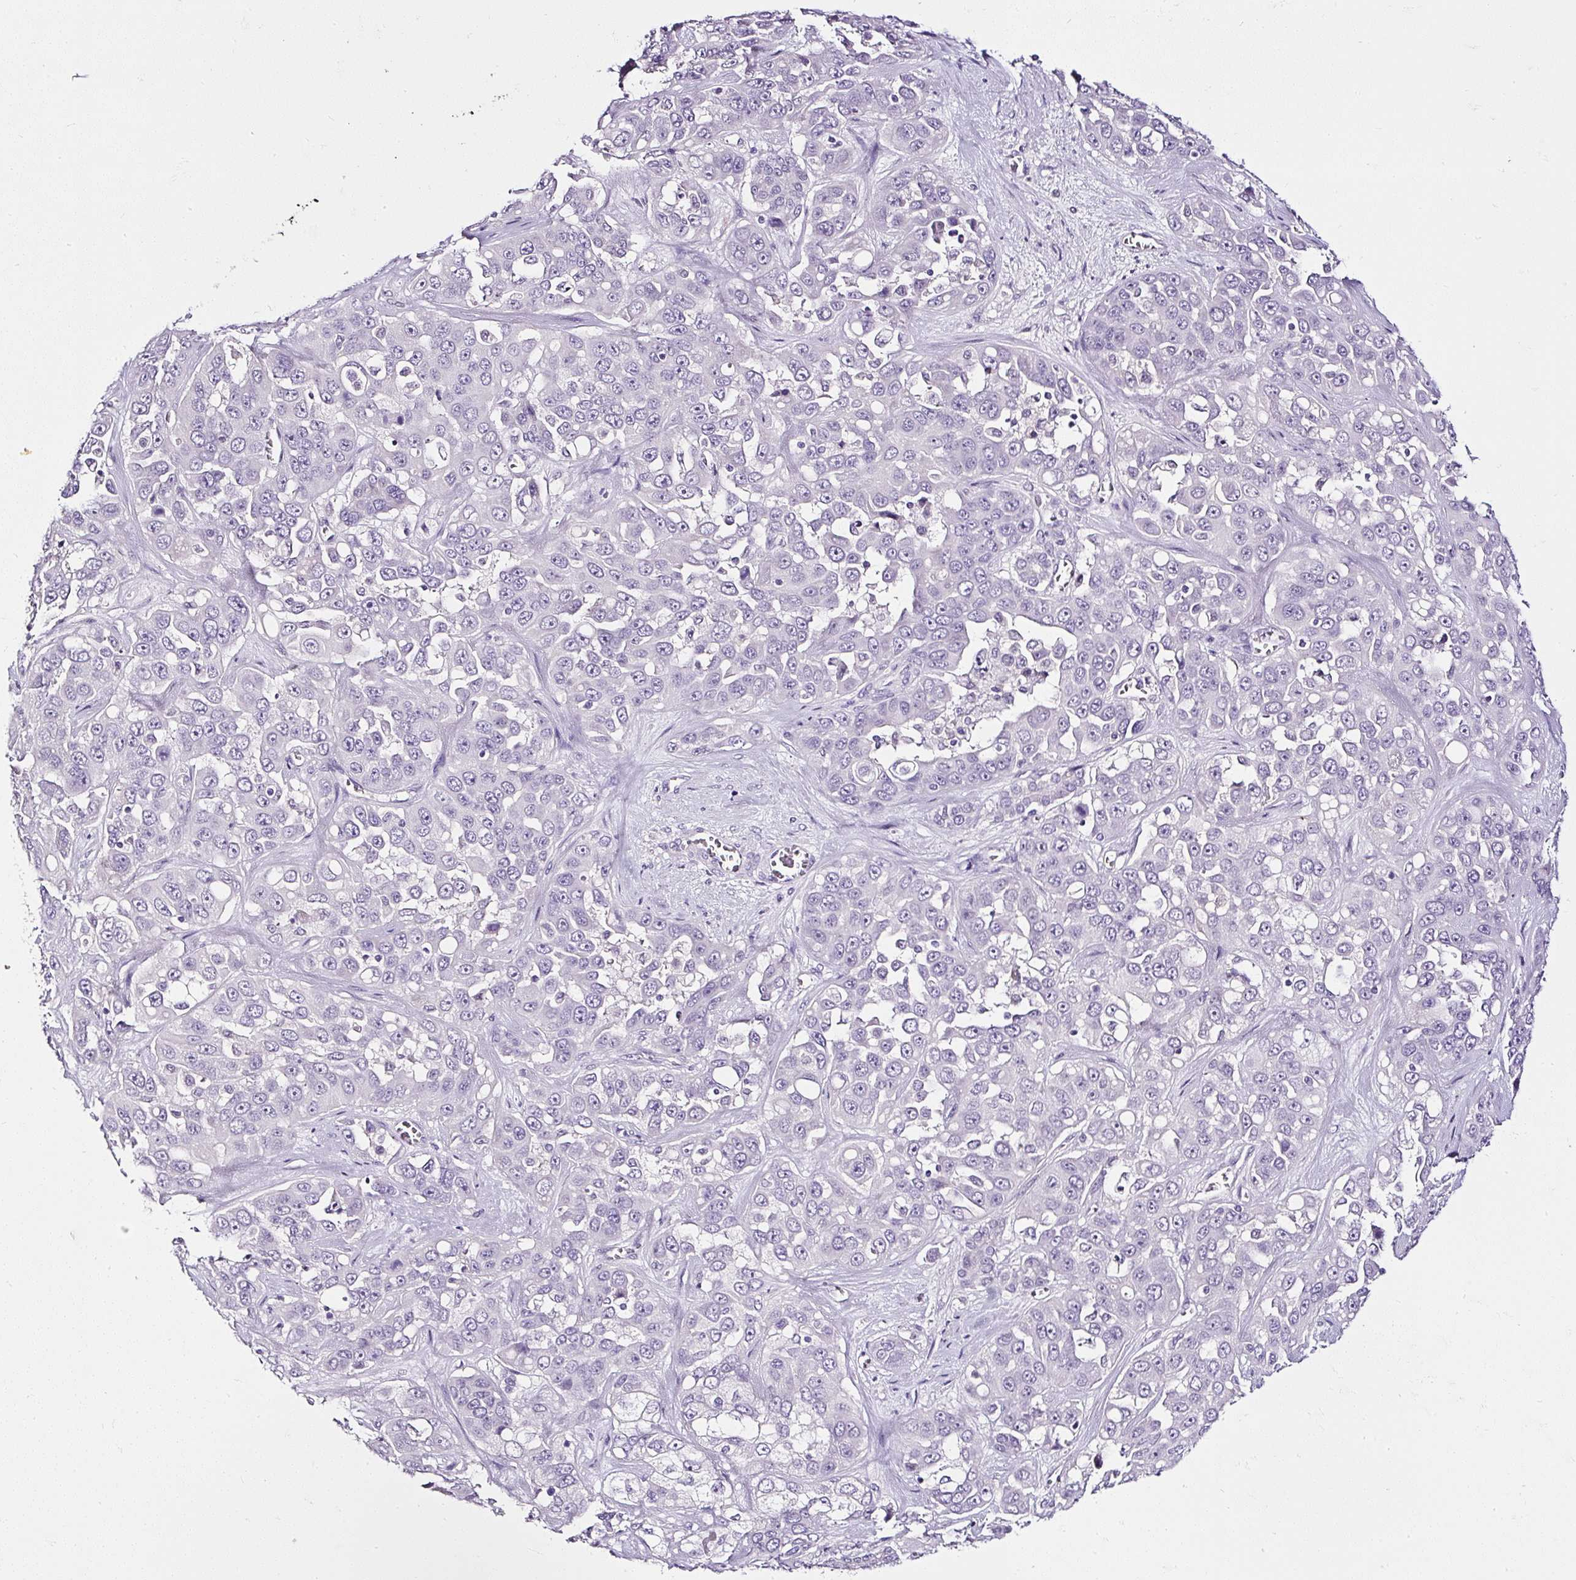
{"staining": {"intensity": "negative", "quantity": "none", "location": "none"}, "tissue": "liver cancer", "cell_type": "Tumor cells", "image_type": "cancer", "snomed": [{"axis": "morphology", "description": "Cholangiocarcinoma"}, {"axis": "topography", "description": "Liver"}], "caption": "This is an IHC histopathology image of human liver cancer. There is no staining in tumor cells.", "gene": "ATP2A1", "patient": {"sex": "female", "age": 52}}